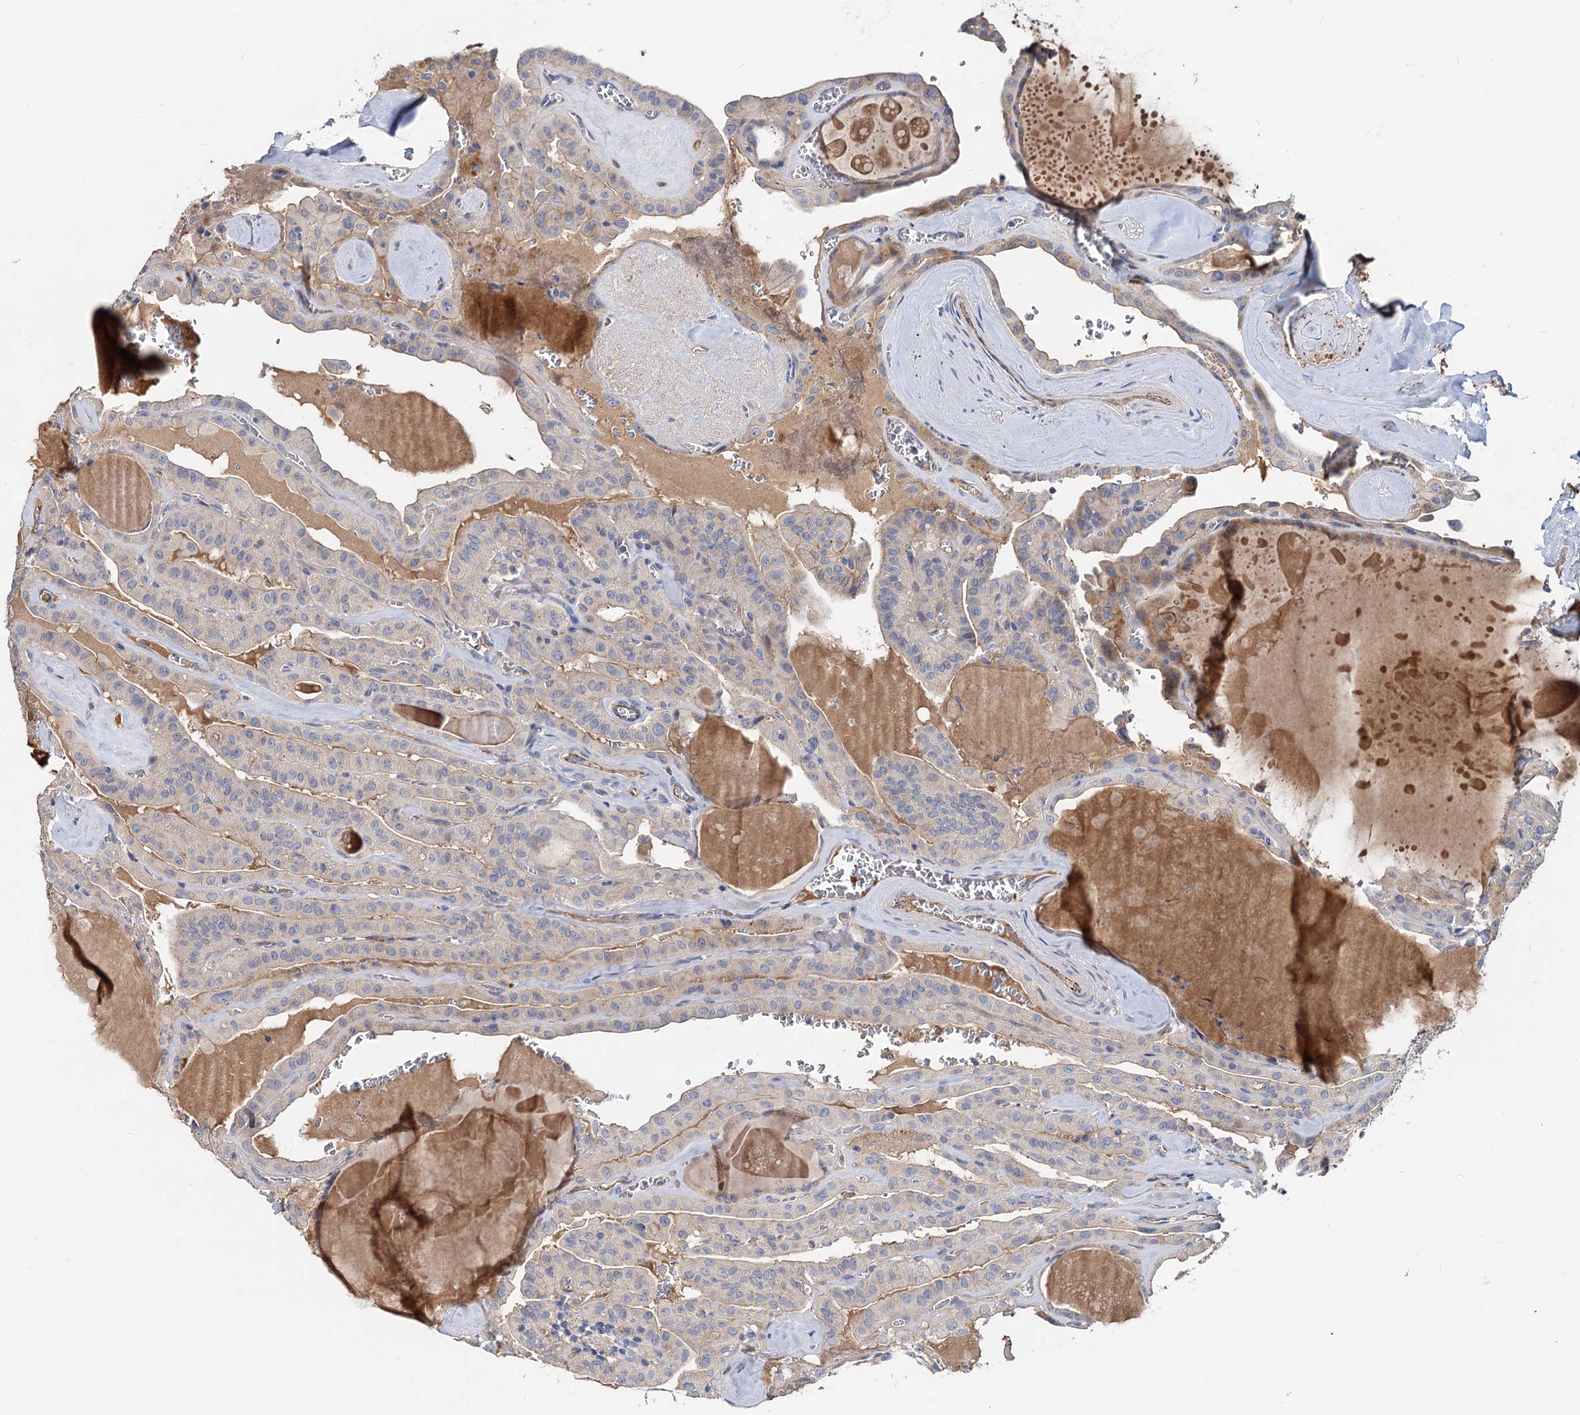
{"staining": {"intensity": "negative", "quantity": "none", "location": "none"}, "tissue": "thyroid cancer", "cell_type": "Tumor cells", "image_type": "cancer", "snomed": [{"axis": "morphology", "description": "Papillary adenocarcinoma, NOS"}, {"axis": "topography", "description": "Thyroid gland"}], "caption": "A micrograph of thyroid papillary adenocarcinoma stained for a protein shows no brown staining in tumor cells.", "gene": "ACY3", "patient": {"sex": "male", "age": 52}}